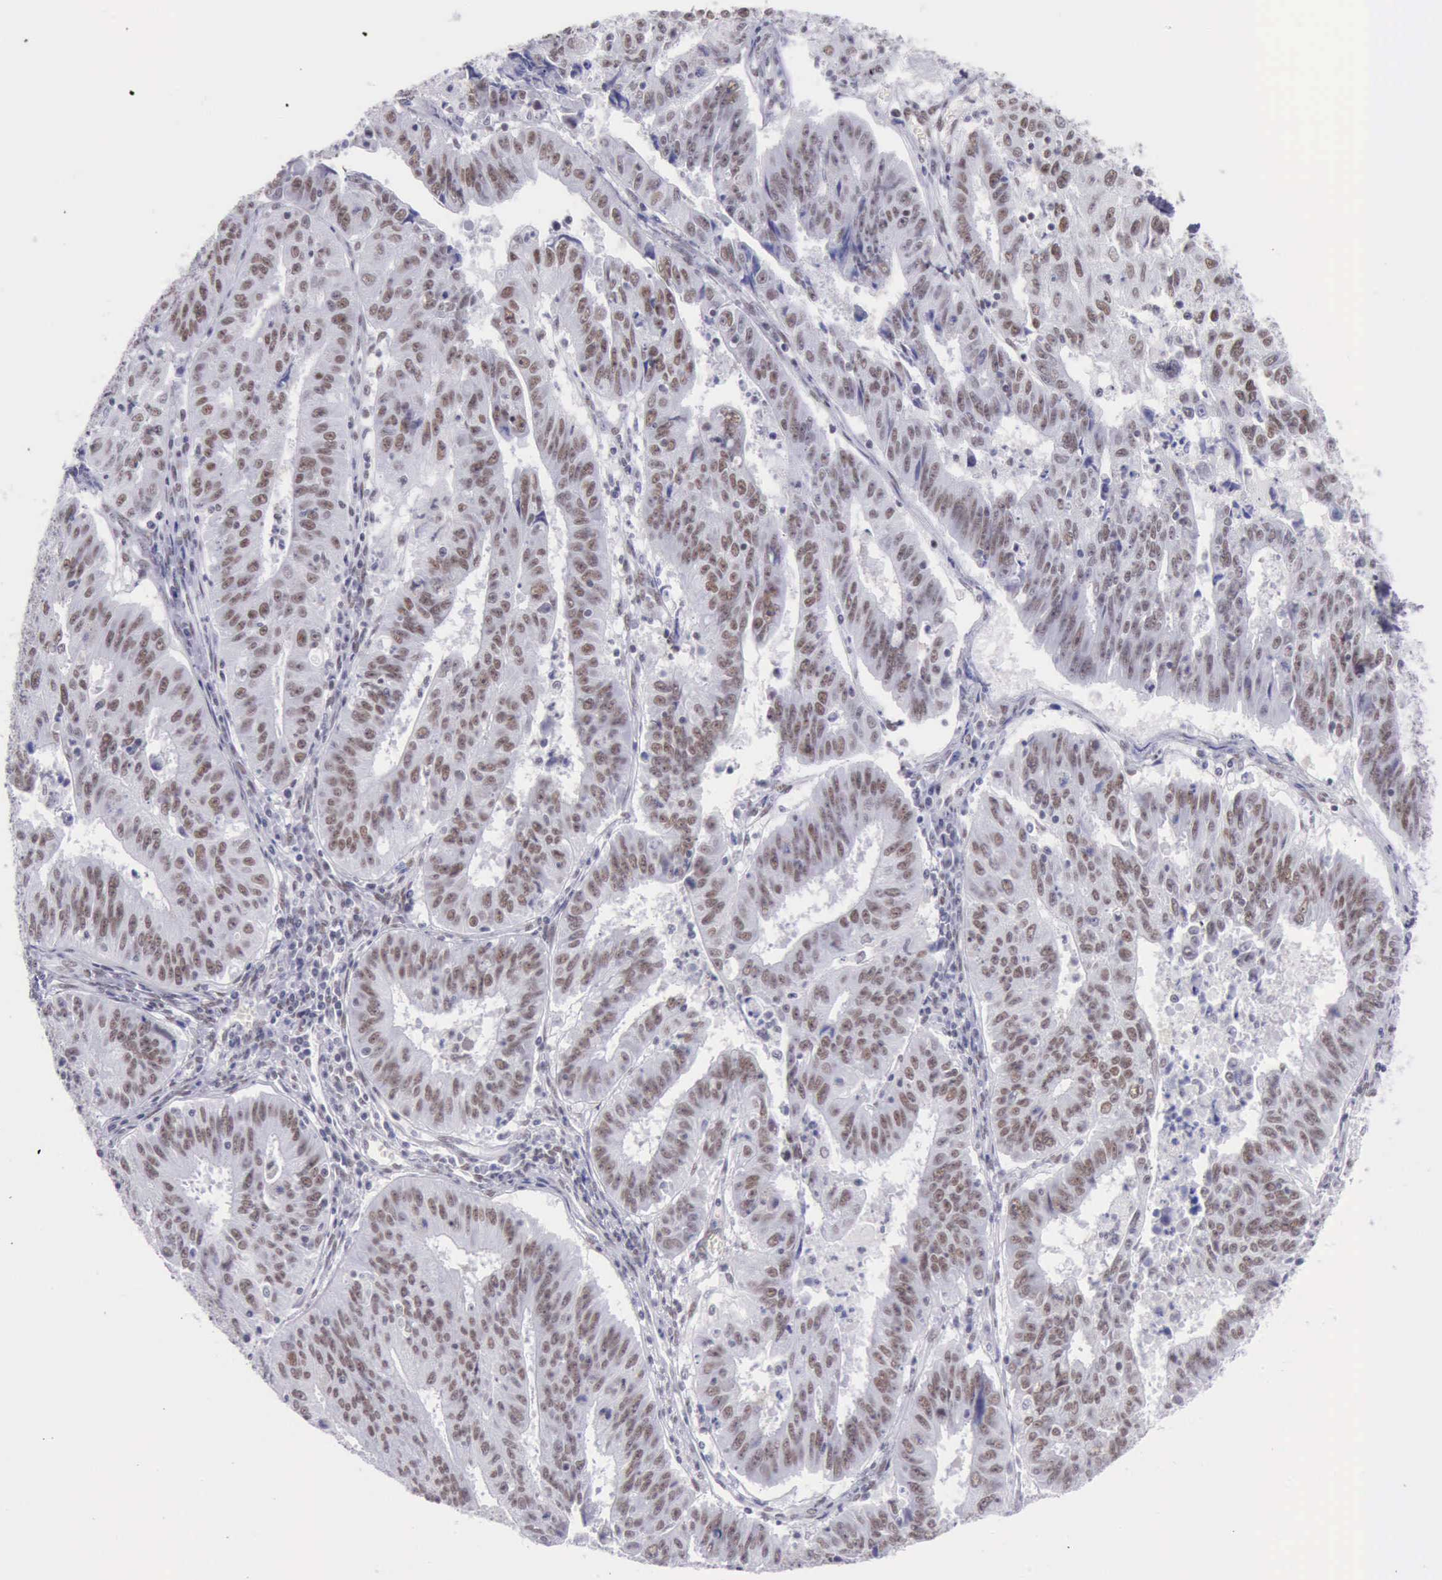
{"staining": {"intensity": "weak", "quantity": "25%-75%", "location": "nuclear"}, "tissue": "endometrial cancer", "cell_type": "Tumor cells", "image_type": "cancer", "snomed": [{"axis": "morphology", "description": "Adenocarcinoma, NOS"}, {"axis": "topography", "description": "Endometrium"}], "caption": "Endometrial cancer tissue demonstrates weak nuclear positivity in approximately 25%-75% of tumor cells, visualized by immunohistochemistry.", "gene": "EP300", "patient": {"sex": "female", "age": 42}}